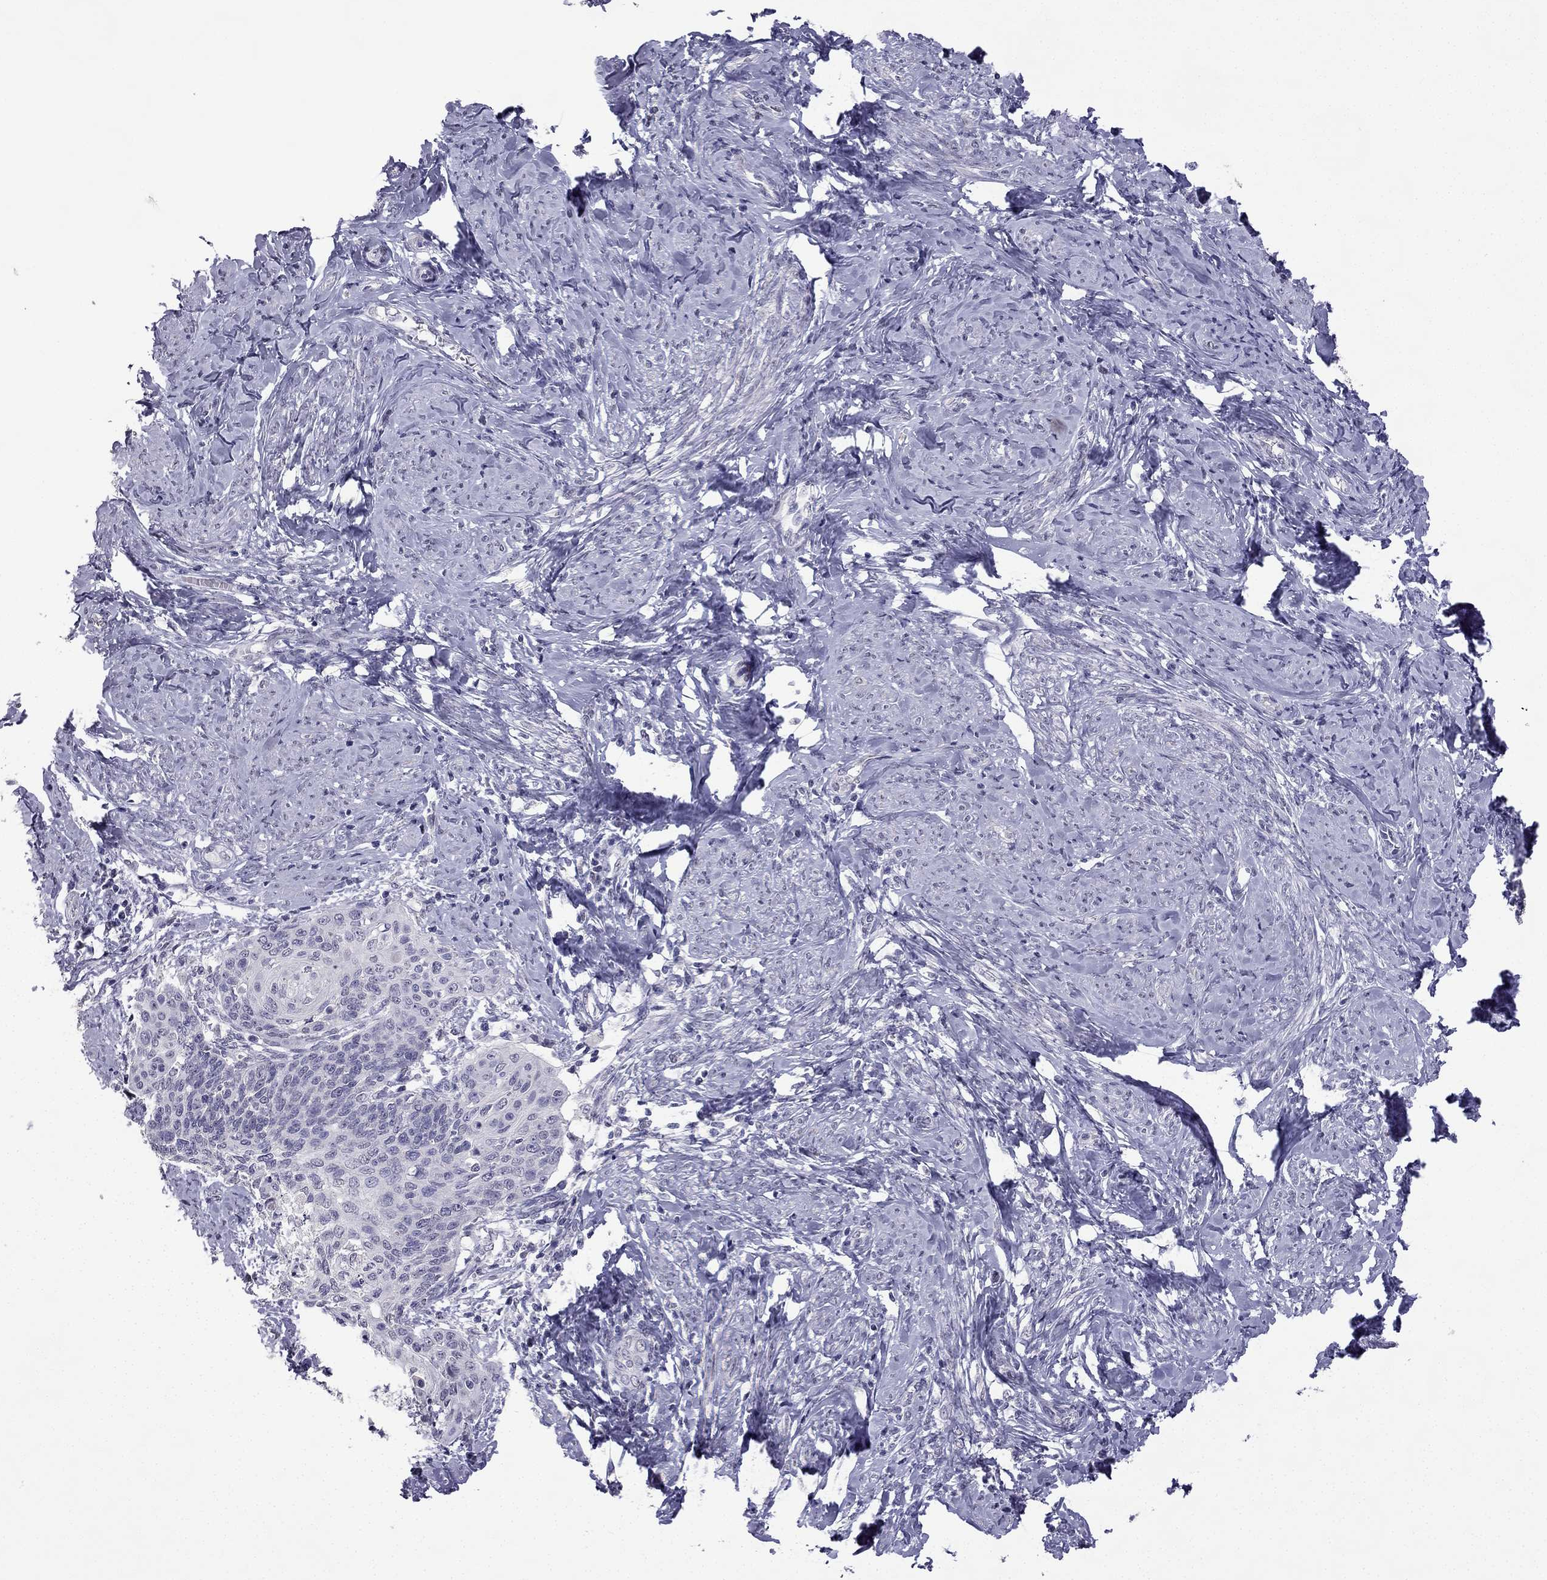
{"staining": {"intensity": "negative", "quantity": "none", "location": "none"}, "tissue": "cervical cancer", "cell_type": "Tumor cells", "image_type": "cancer", "snomed": [{"axis": "morphology", "description": "Normal tissue, NOS"}, {"axis": "morphology", "description": "Squamous cell carcinoma, NOS"}, {"axis": "topography", "description": "Cervix"}], "caption": "DAB (3,3'-diaminobenzidine) immunohistochemical staining of cervical cancer (squamous cell carcinoma) reveals no significant expression in tumor cells.", "gene": "CFAP70", "patient": {"sex": "female", "age": 39}}